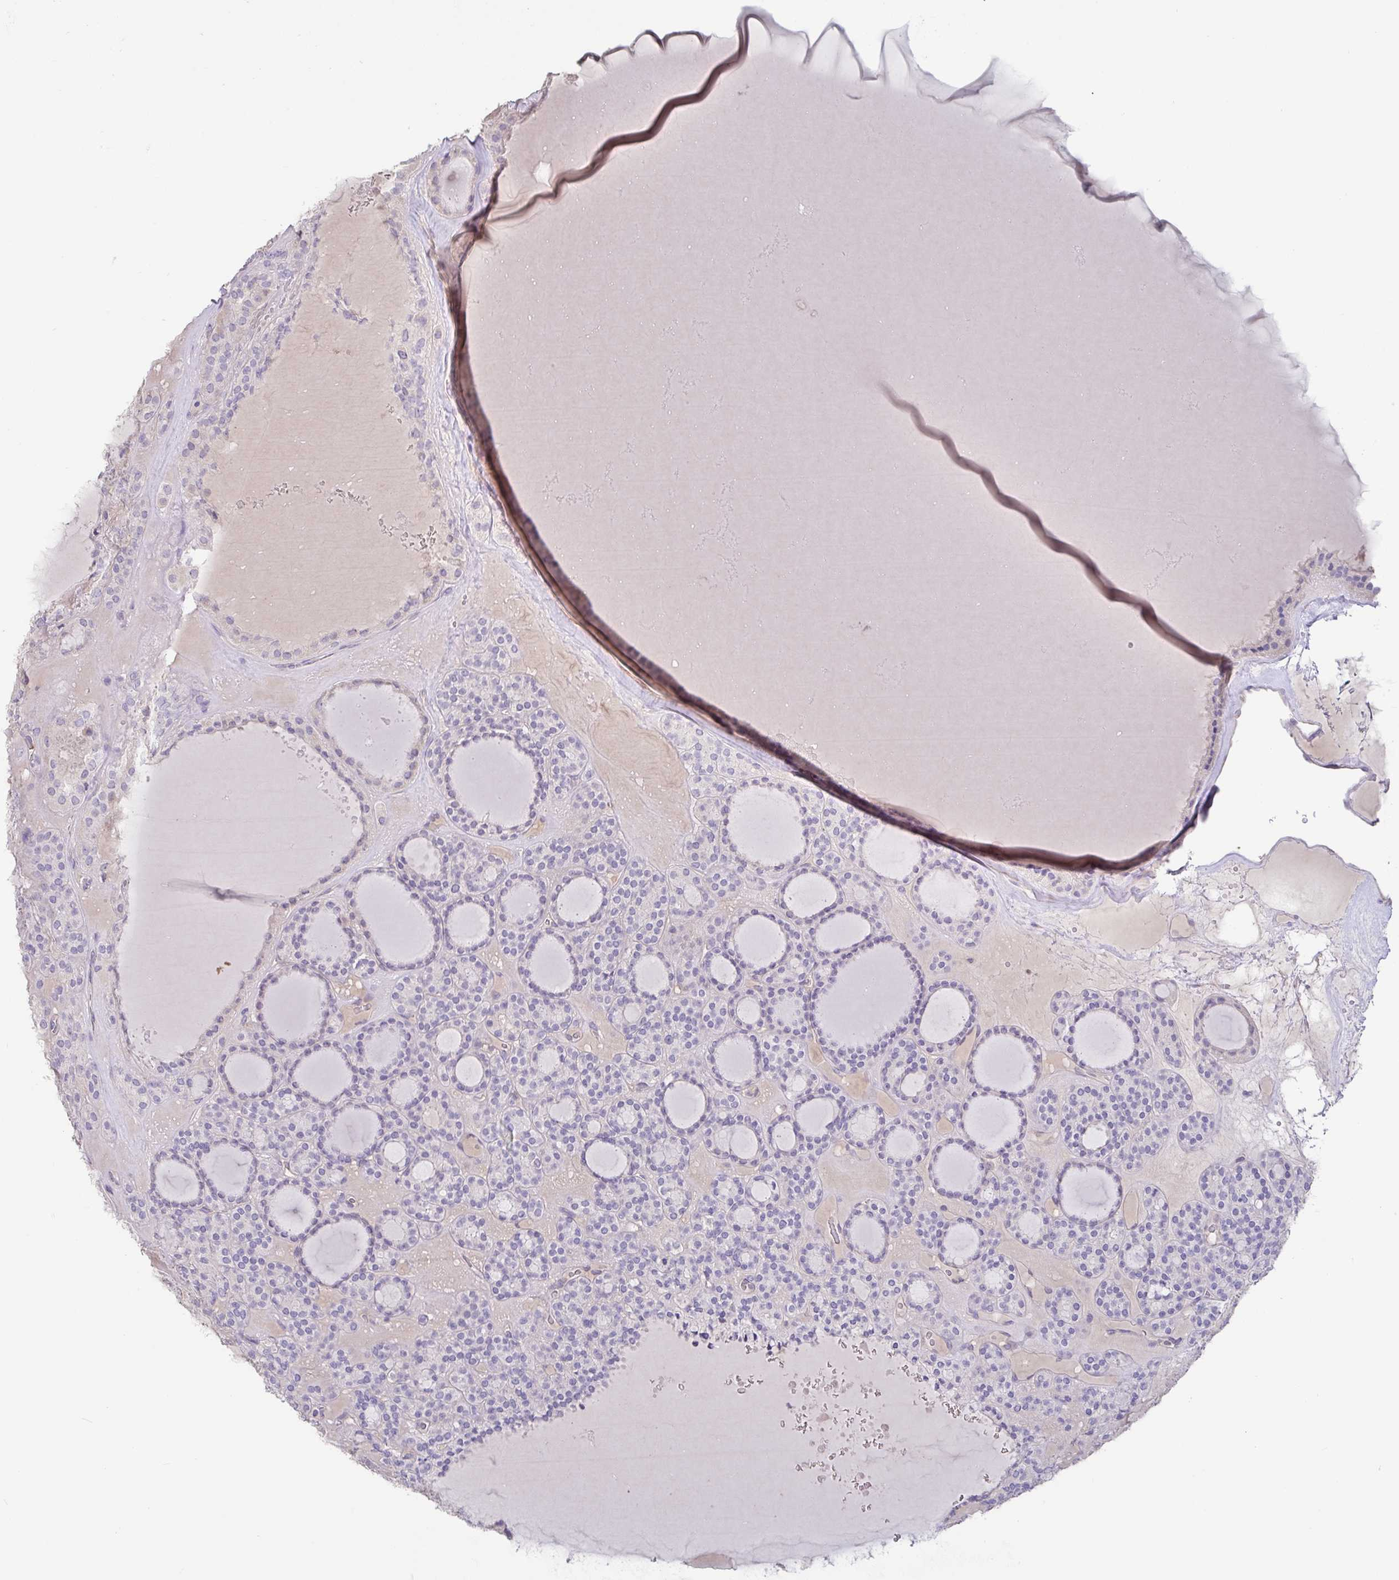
{"staining": {"intensity": "negative", "quantity": "none", "location": "none"}, "tissue": "thyroid cancer", "cell_type": "Tumor cells", "image_type": "cancer", "snomed": [{"axis": "morphology", "description": "Follicular adenoma carcinoma, NOS"}, {"axis": "topography", "description": "Thyroid gland"}], "caption": "The image reveals no significant positivity in tumor cells of follicular adenoma carcinoma (thyroid).", "gene": "PYGM", "patient": {"sex": "female", "age": 63}}